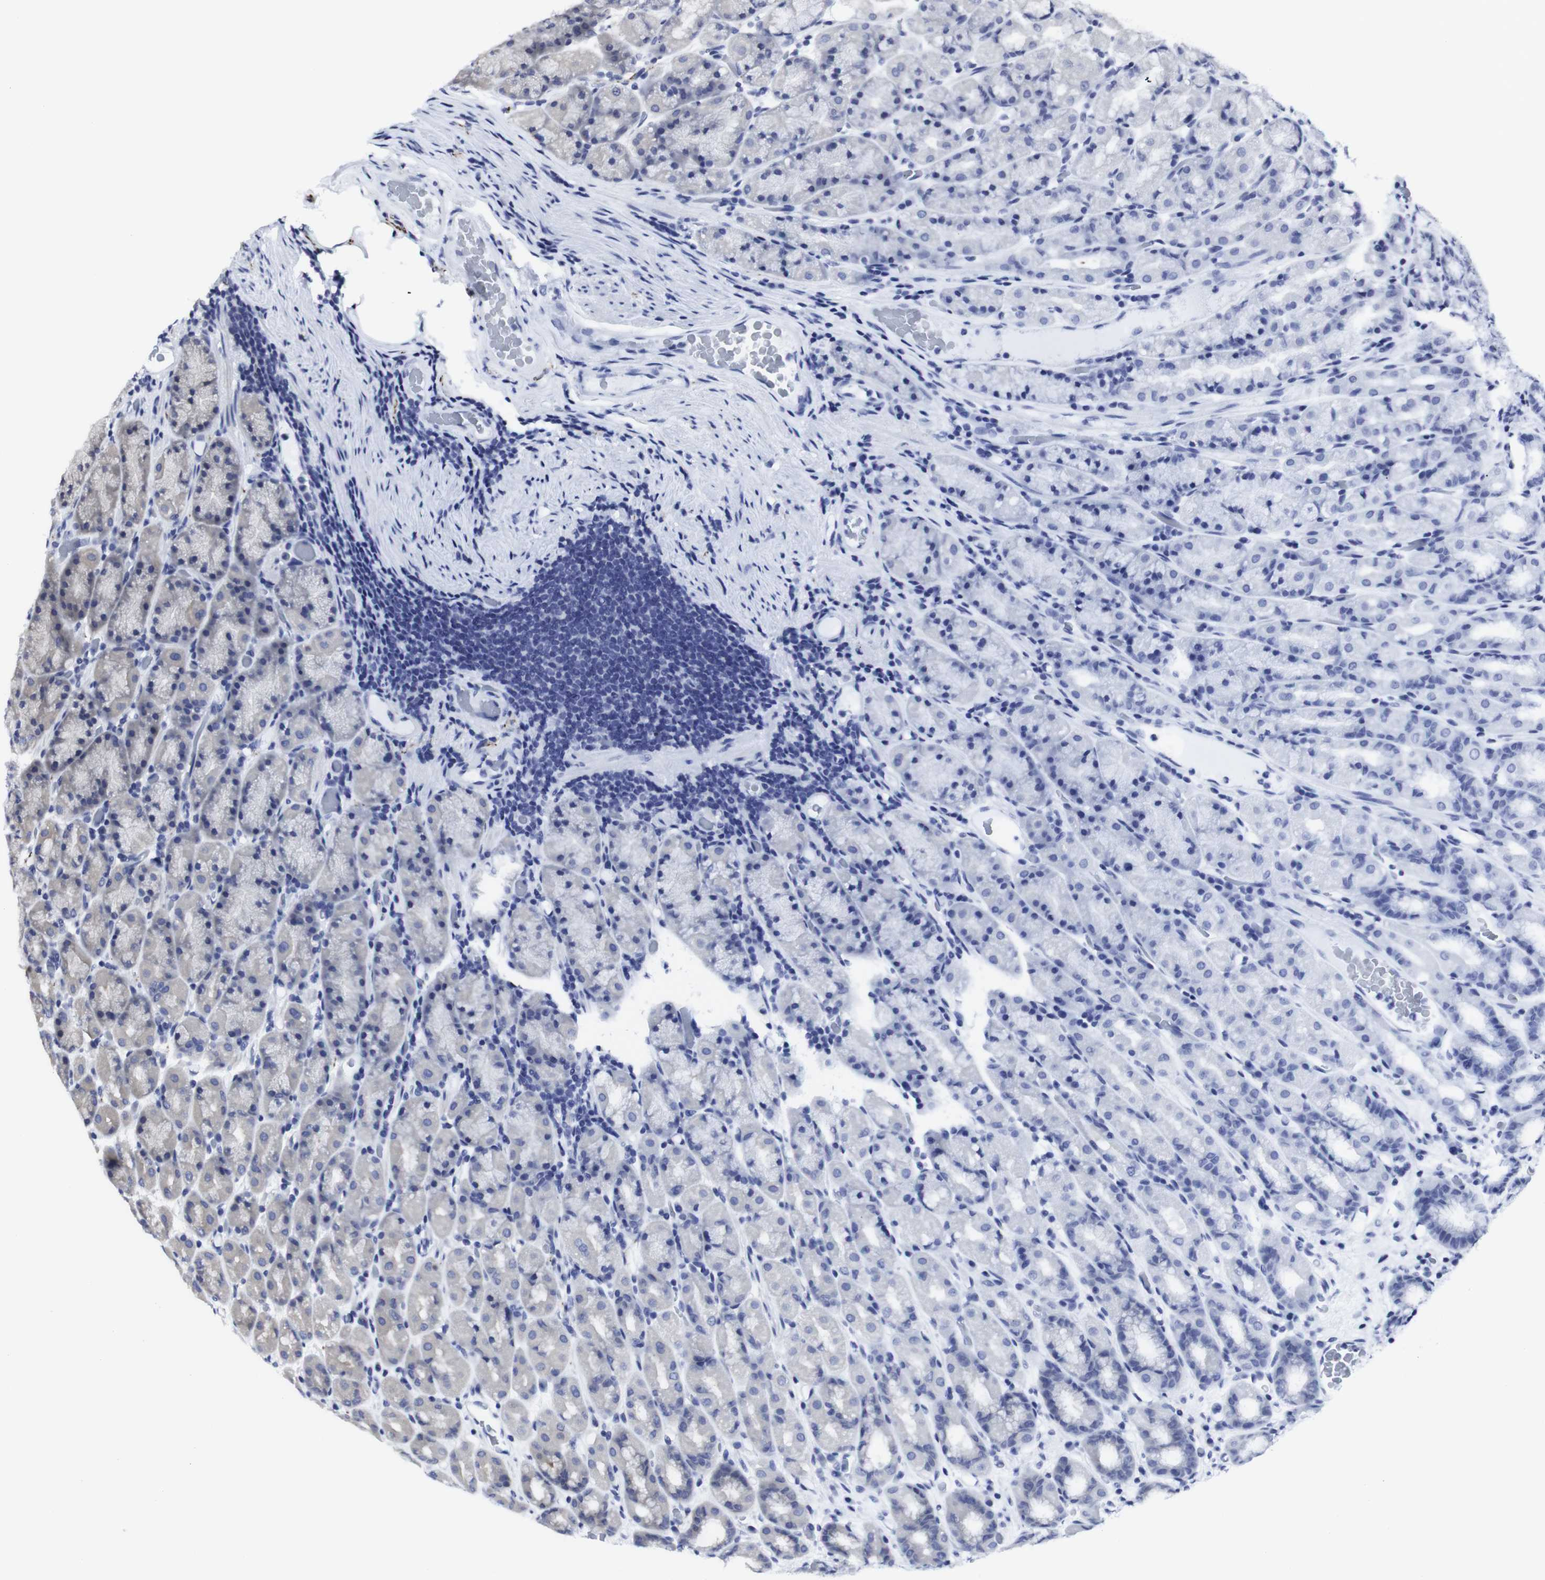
{"staining": {"intensity": "moderate", "quantity": "<25%", "location": "cytoplasmic/membranous"}, "tissue": "stomach", "cell_type": "Glandular cells", "image_type": "normal", "snomed": [{"axis": "morphology", "description": "Normal tissue, NOS"}, {"axis": "topography", "description": "Stomach, upper"}], "caption": "High-power microscopy captured an IHC image of normal stomach, revealing moderate cytoplasmic/membranous positivity in approximately <25% of glandular cells. (brown staining indicates protein expression, while blue staining denotes nuclei).", "gene": "HPRT1", "patient": {"sex": "male", "age": 68}}